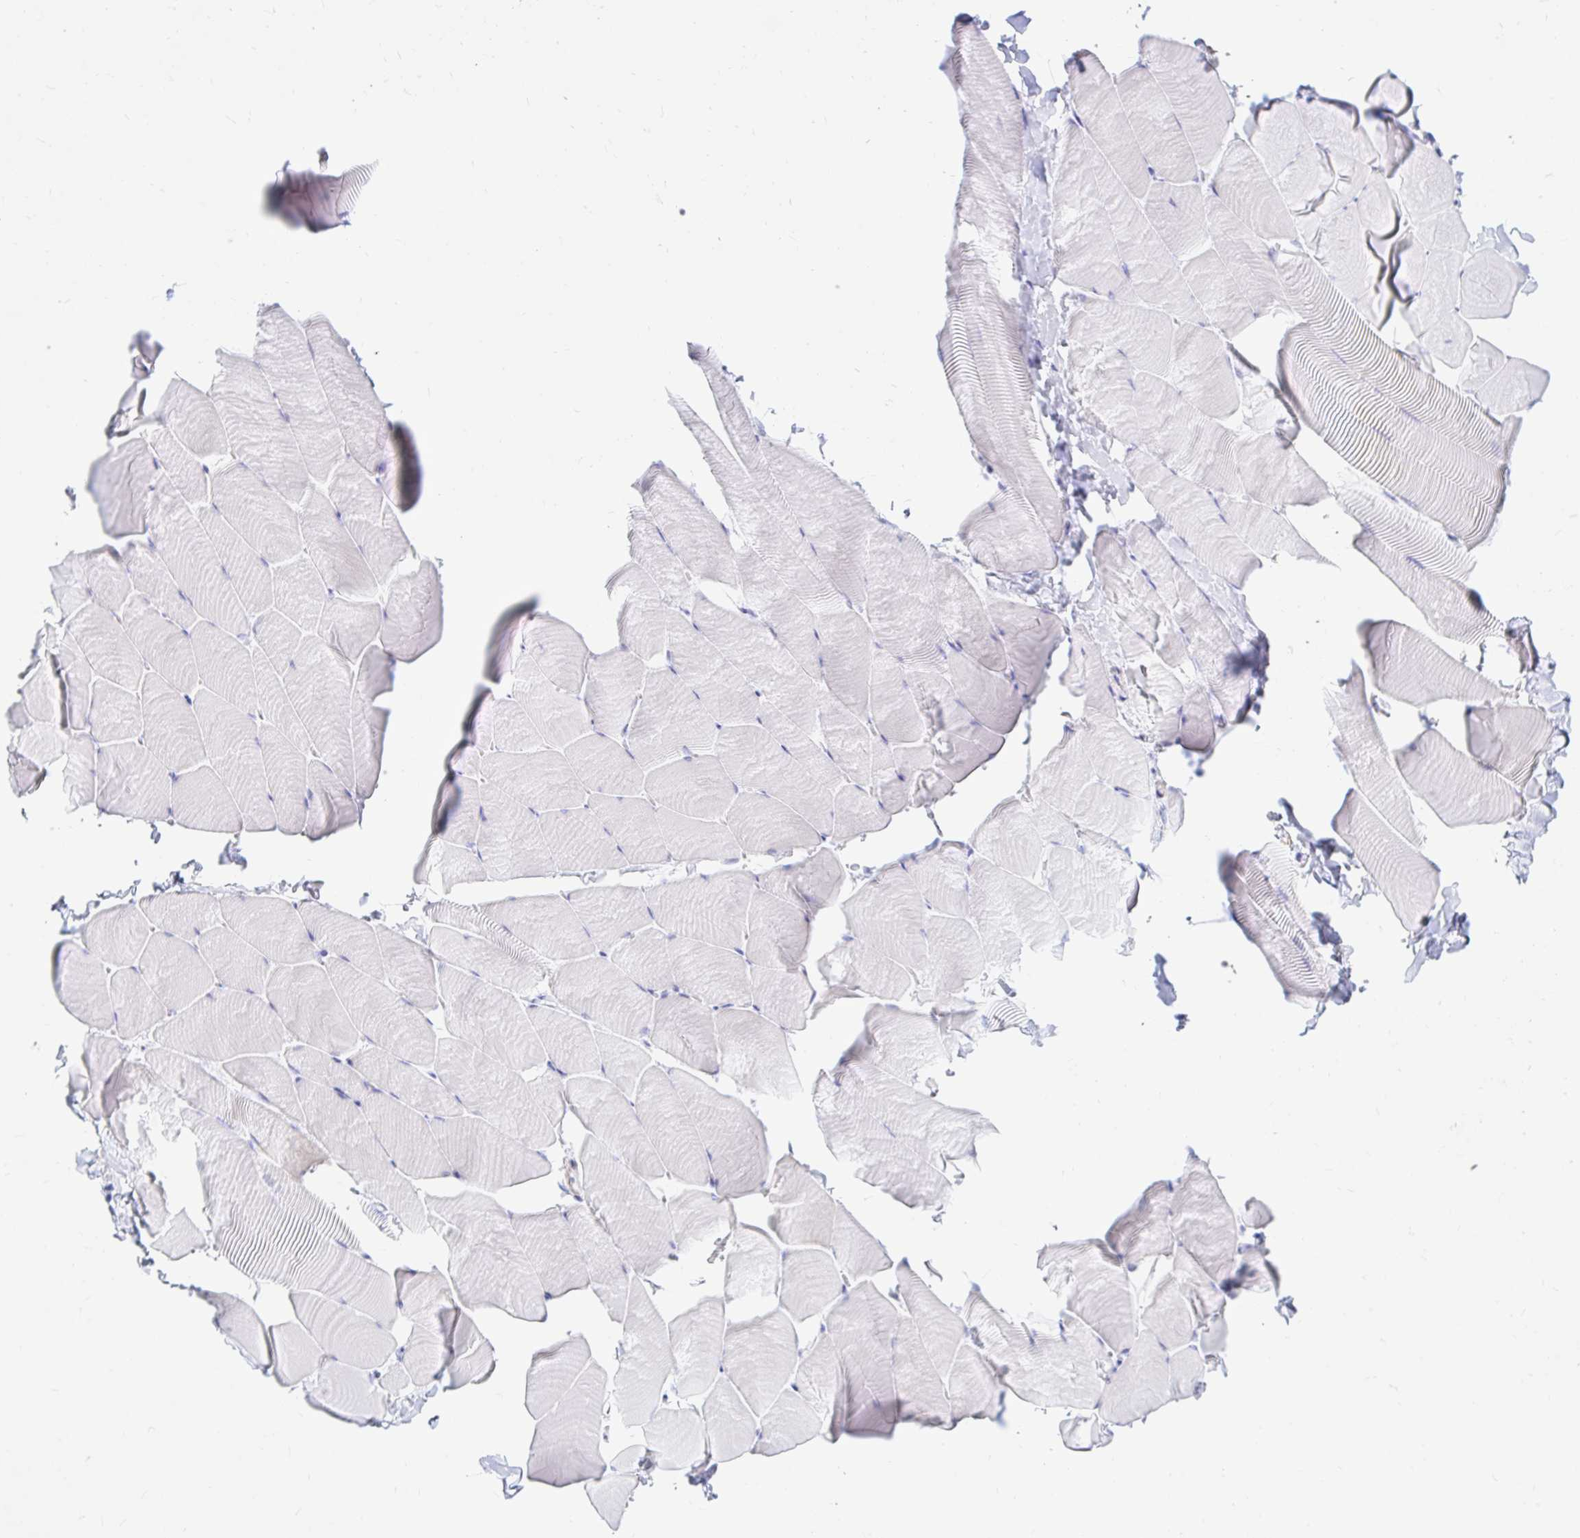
{"staining": {"intensity": "negative", "quantity": "none", "location": "none"}, "tissue": "skeletal muscle", "cell_type": "Myocytes", "image_type": "normal", "snomed": [{"axis": "morphology", "description": "Normal tissue, NOS"}, {"axis": "topography", "description": "Skeletal muscle"}], "caption": "An immunohistochemistry photomicrograph of benign skeletal muscle is shown. There is no staining in myocytes of skeletal muscle. Brightfield microscopy of immunohistochemistry (IHC) stained with DAB (3,3'-diaminobenzidine) (brown) and hematoxylin (blue), captured at high magnification.", "gene": "PPP1R1B", "patient": {"sex": "male", "age": 25}}